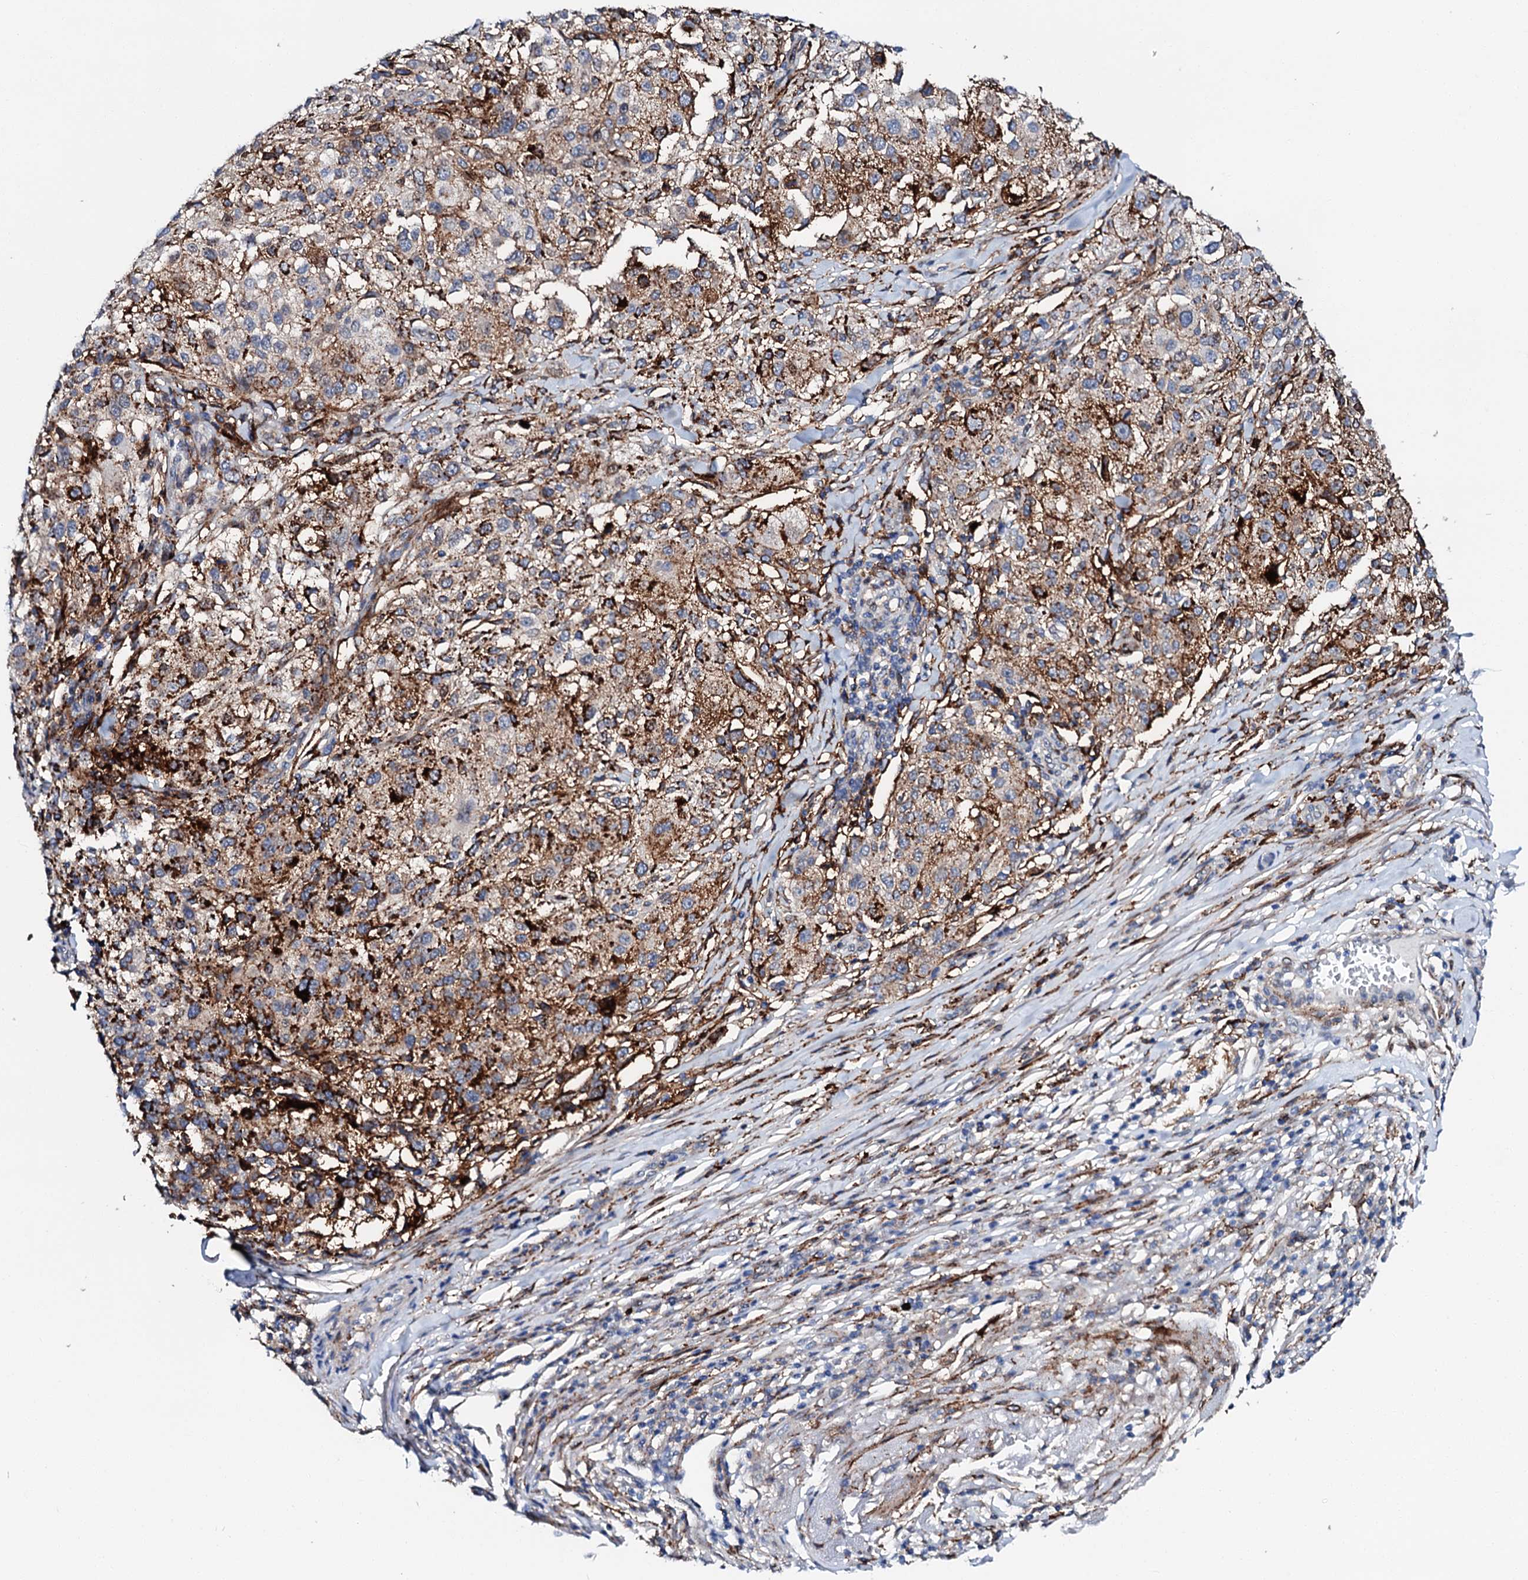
{"staining": {"intensity": "moderate", "quantity": "25%-75%", "location": "cytoplasmic/membranous"}, "tissue": "melanoma", "cell_type": "Tumor cells", "image_type": "cancer", "snomed": [{"axis": "morphology", "description": "Necrosis, NOS"}, {"axis": "morphology", "description": "Malignant melanoma, NOS"}, {"axis": "topography", "description": "Skin"}], "caption": "This is a micrograph of immunohistochemistry (IHC) staining of malignant melanoma, which shows moderate positivity in the cytoplasmic/membranous of tumor cells.", "gene": "MED13L", "patient": {"sex": "female", "age": 87}}